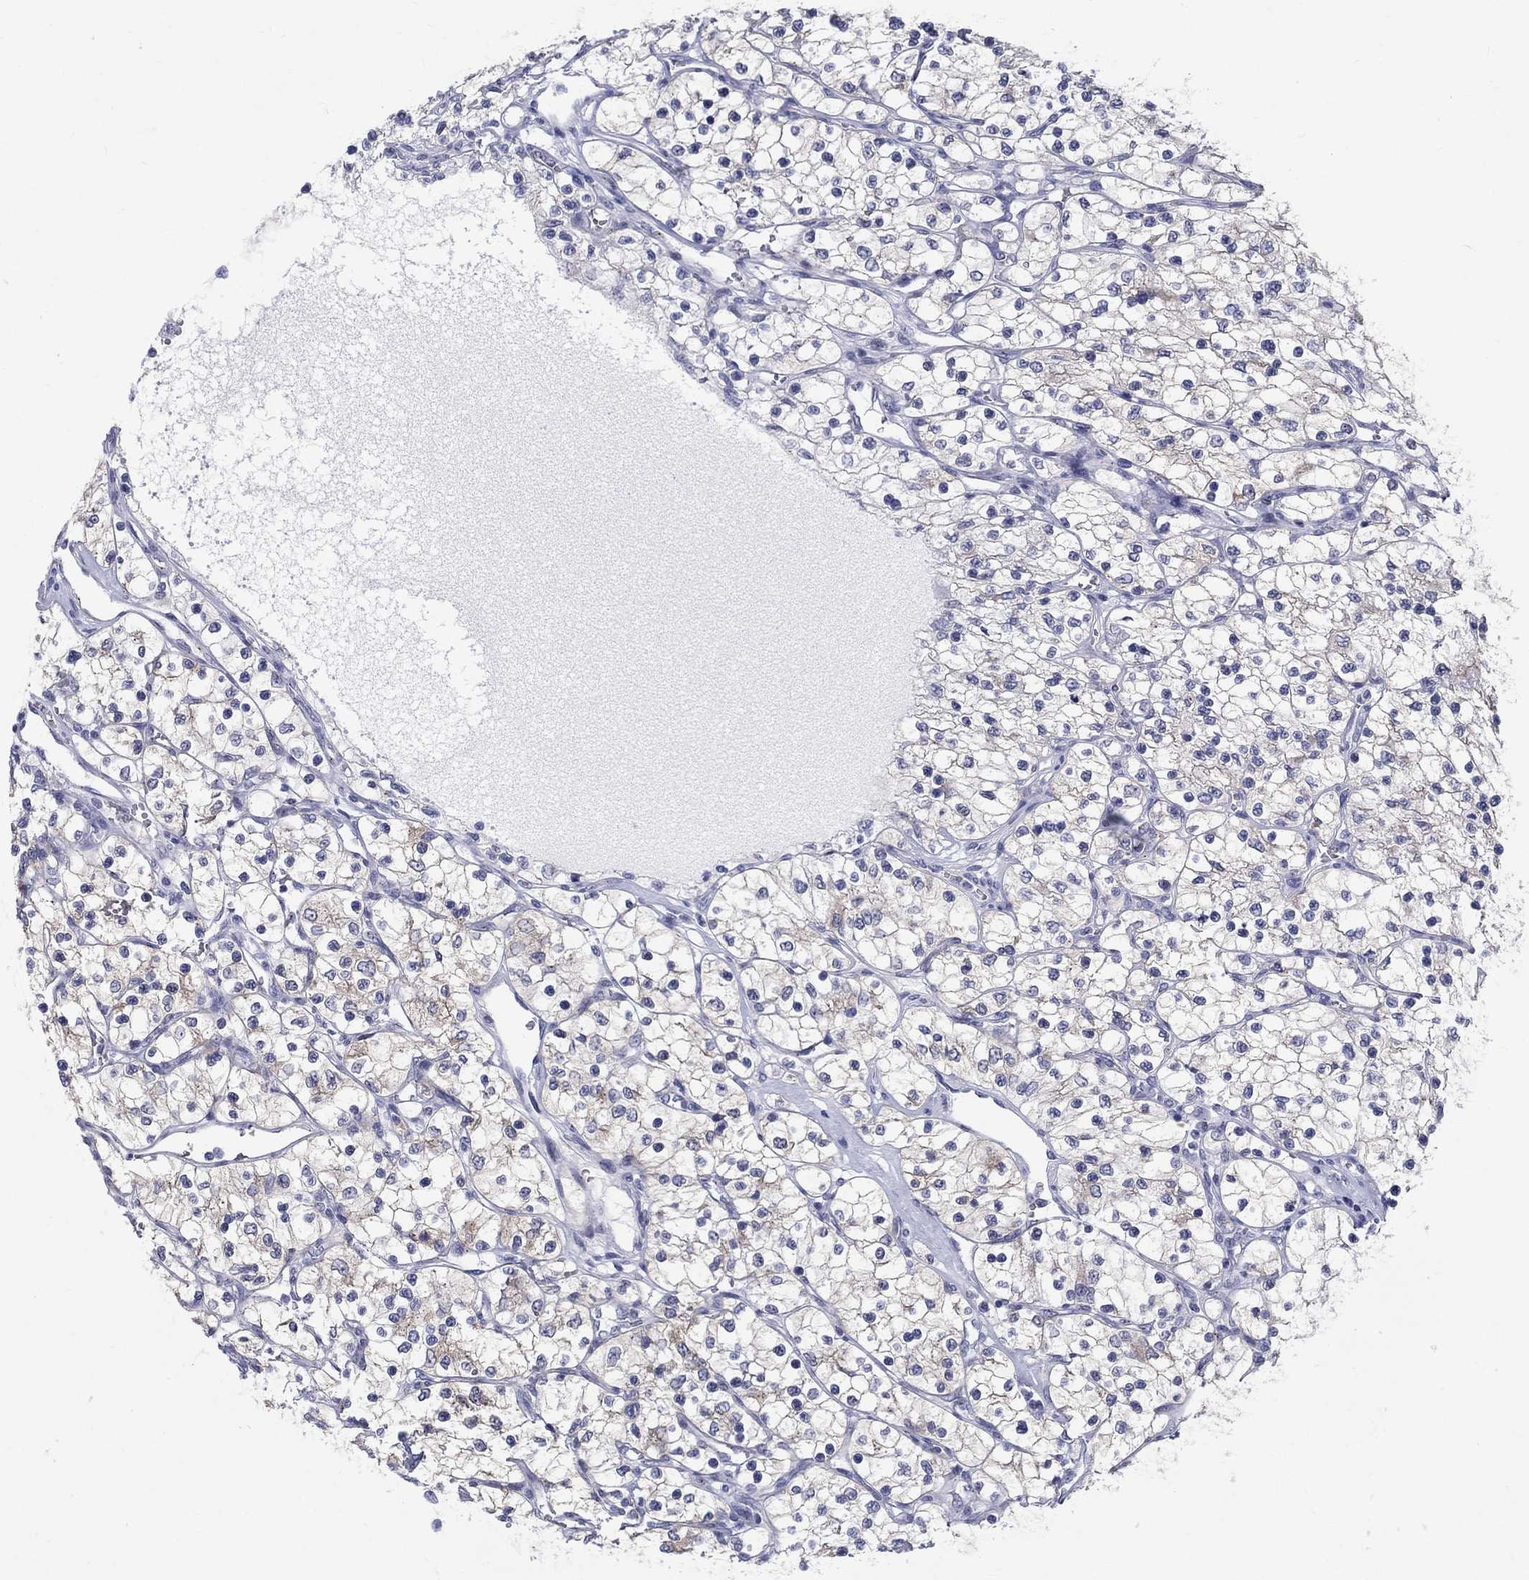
{"staining": {"intensity": "moderate", "quantity": "<25%", "location": "cytoplasmic/membranous"}, "tissue": "renal cancer", "cell_type": "Tumor cells", "image_type": "cancer", "snomed": [{"axis": "morphology", "description": "Adenocarcinoma, NOS"}, {"axis": "topography", "description": "Kidney"}], "caption": "A high-resolution histopathology image shows immunohistochemistry staining of renal cancer (adenocarcinoma), which exhibits moderate cytoplasmic/membranous staining in approximately <25% of tumor cells.", "gene": "CEP43", "patient": {"sex": "female", "age": 69}}